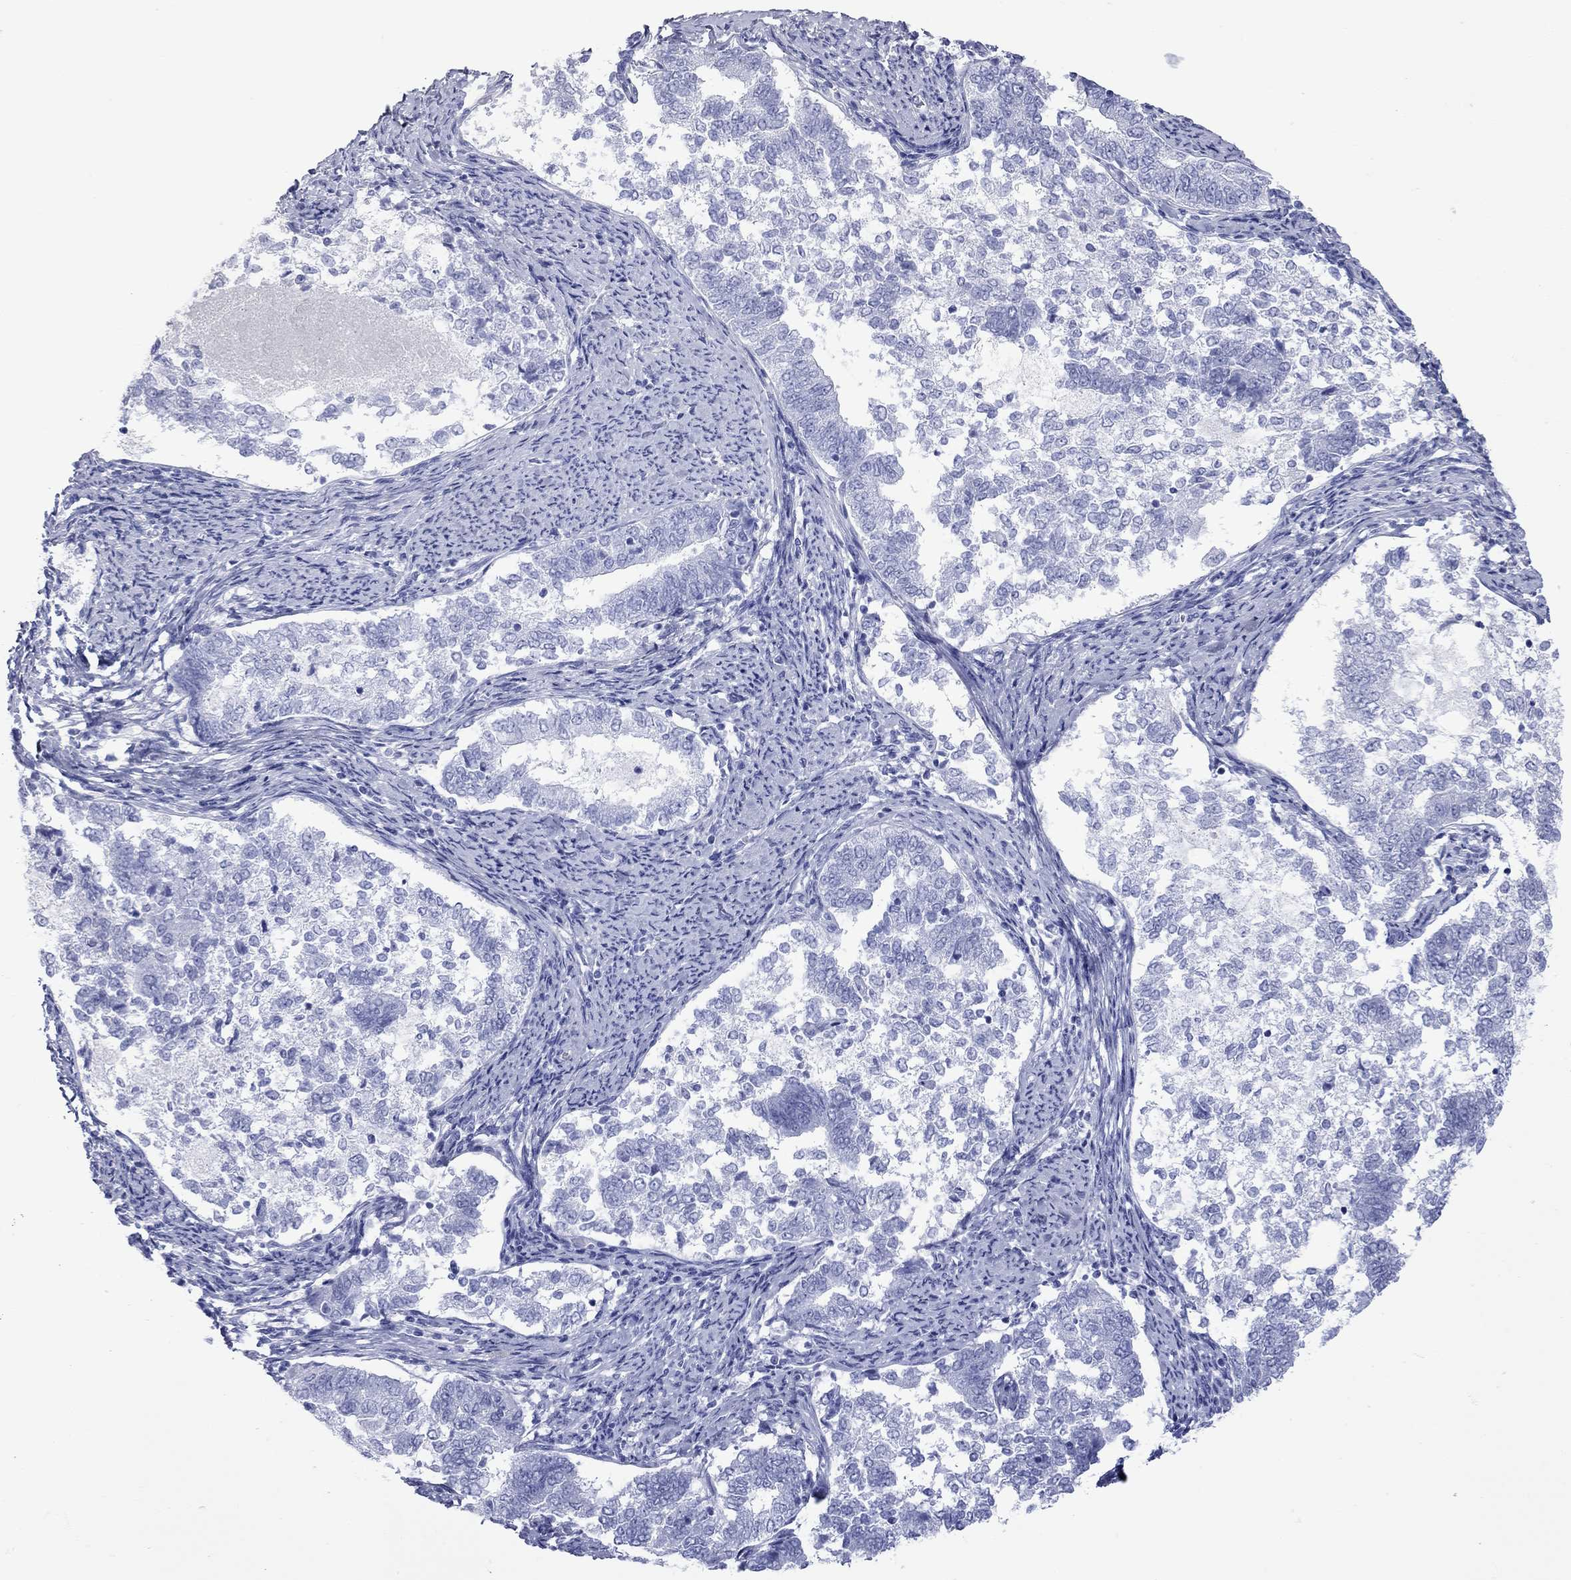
{"staining": {"intensity": "negative", "quantity": "none", "location": "none"}, "tissue": "endometrial cancer", "cell_type": "Tumor cells", "image_type": "cancer", "snomed": [{"axis": "morphology", "description": "Adenocarcinoma, NOS"}, {"axis": "topography", "description": "Endometrium"}], "caption": "Adenocarcinoma (endometrial) was stained to show a protein in brown. There is no significant staining in tumor cells.", "gene": "ACTL7B", "patient": {"sex": "female", "age": 65}}